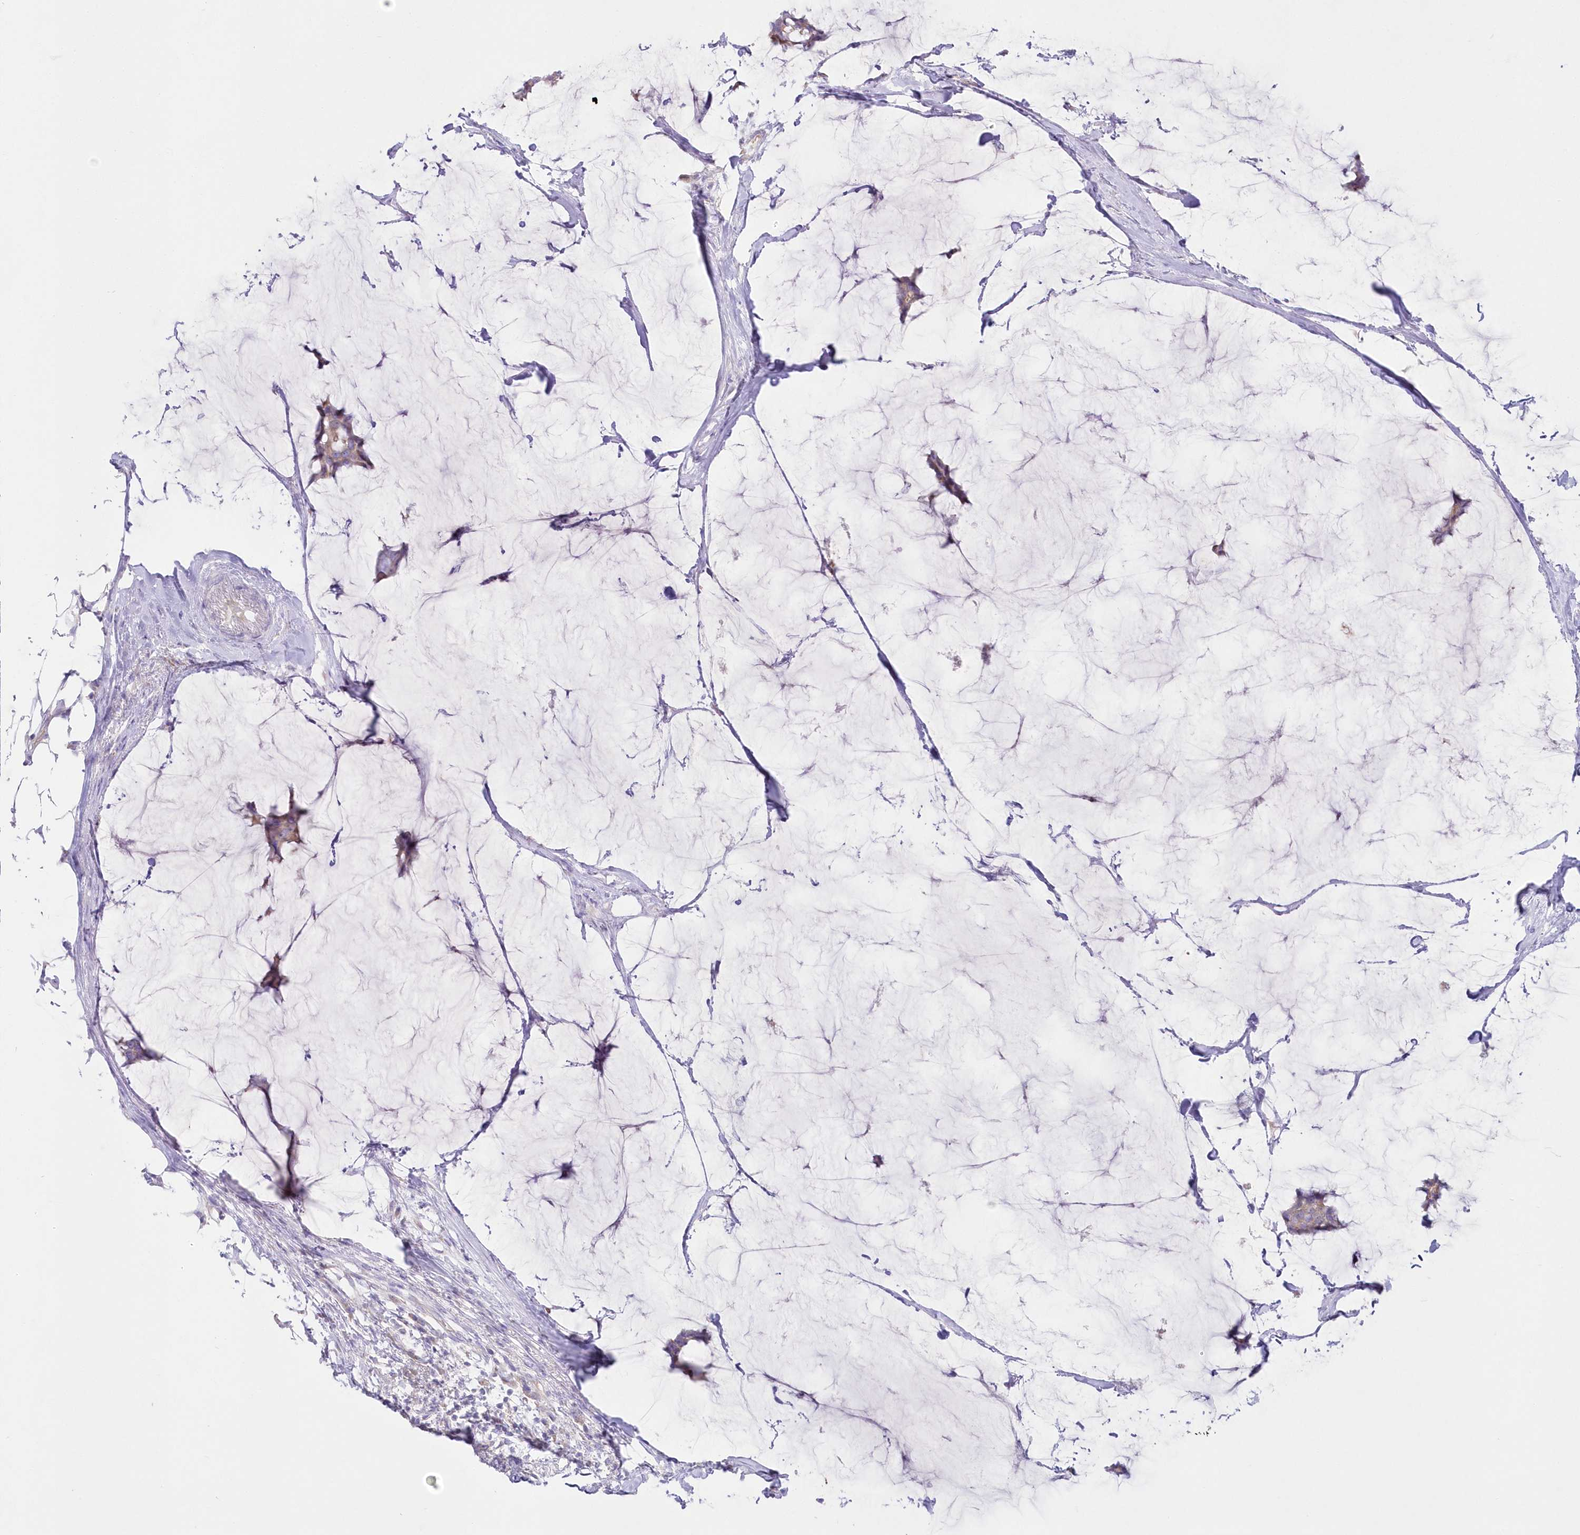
{"staining": {"intensity": "negative", "quantity": "none", "location": "none"}, "tissue": "breast cancer", "cell_type": "Tumor cells", "image_type": "cancer", "snomed": [{"axis": "morphology", "description": "Duct carcinoma"}, {"axis": "topography", "description": "Breast"}], "caption": "IHC histopathology image of neoplastic tissue: human breast infiltrating ductal carcinoma stained with DAB (3,3'-diaminobenzidine) reveals no significant protein staining in tumor cells.", "gene": "ZNF843", "patient": {"sex": "female", "age": 93}}